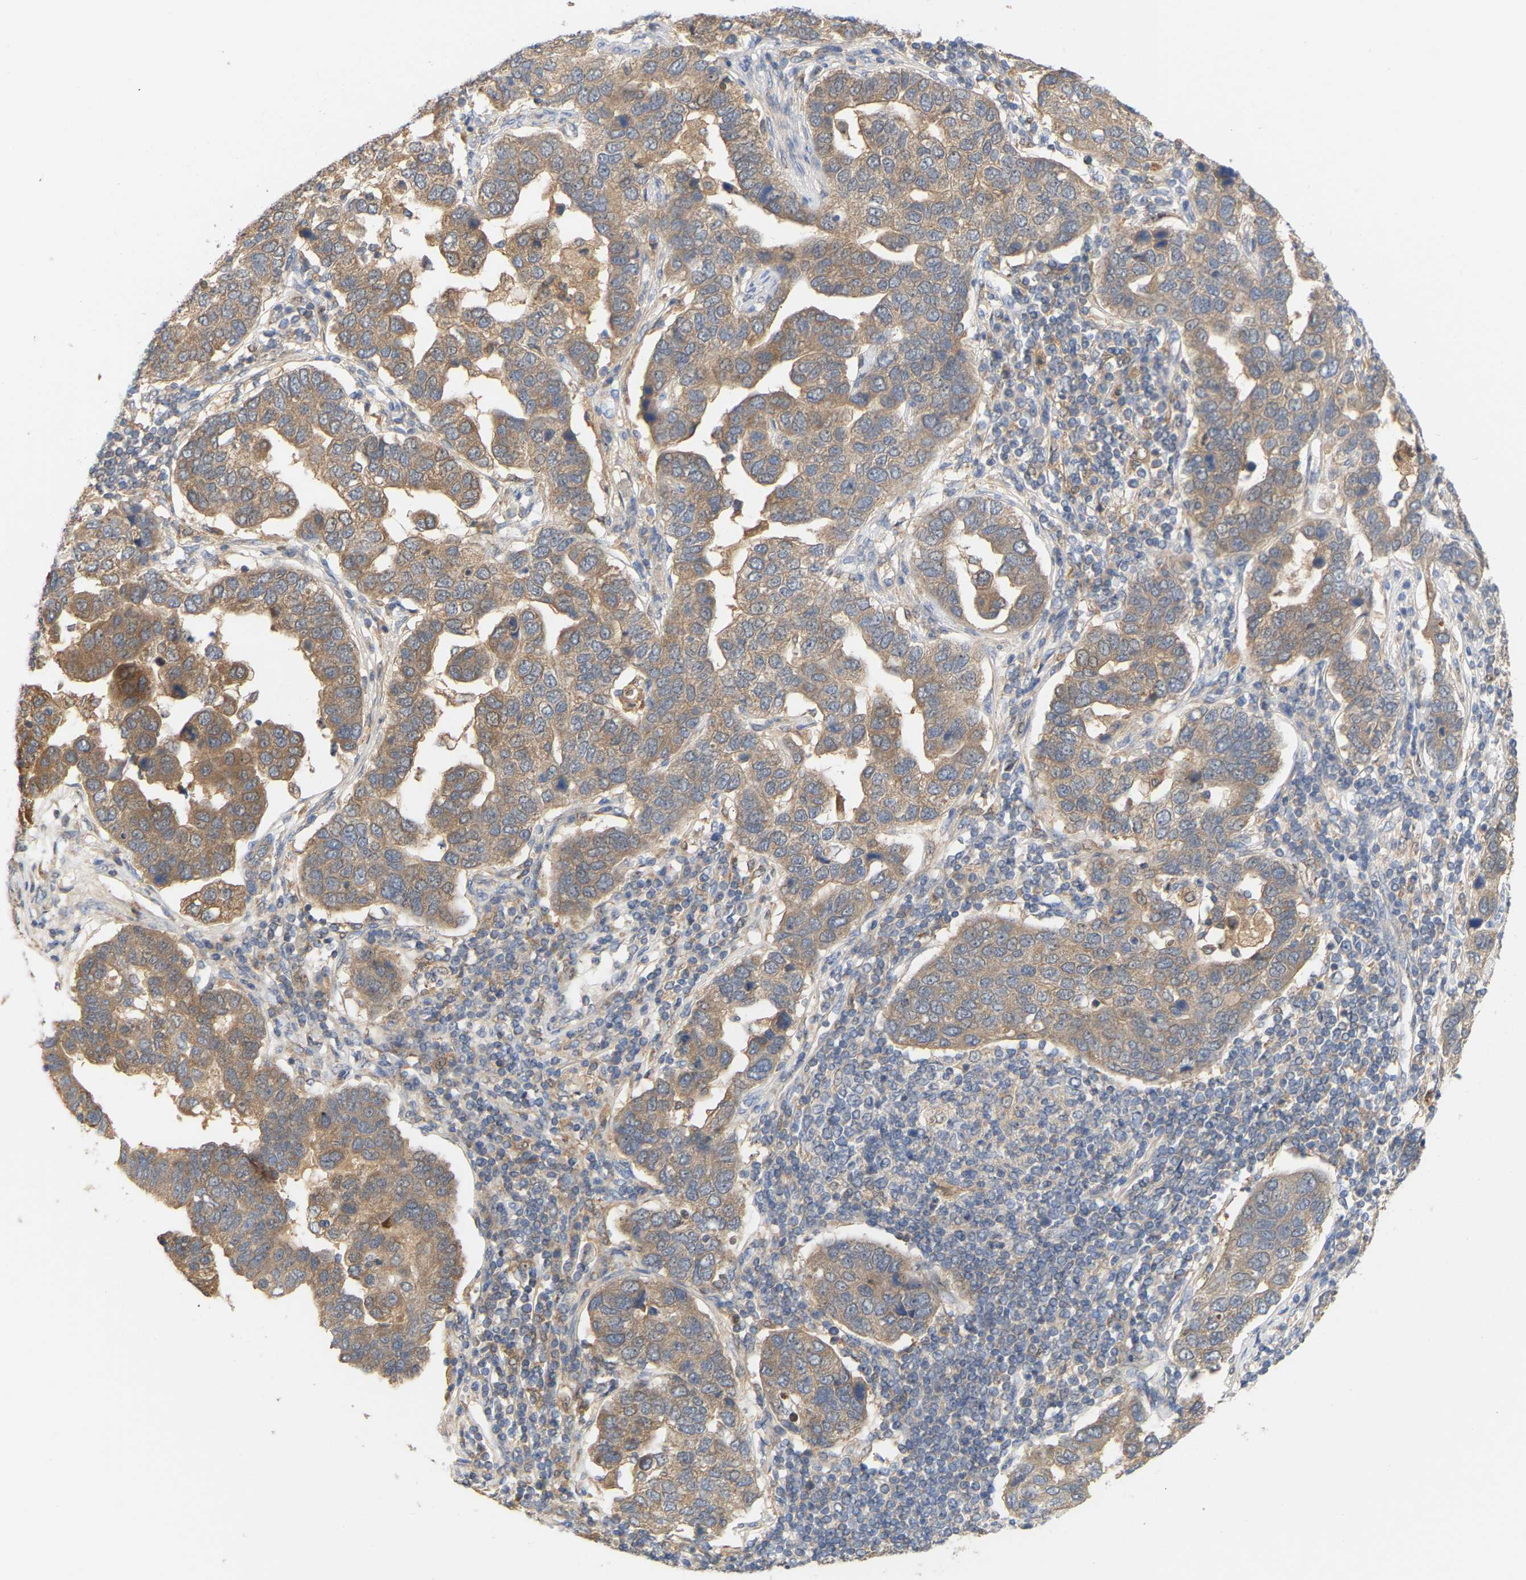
{"staining": {"intensity": "moderate", "quantity": ">75%", "location": "cytoplasmic/membranous"}, "tissue": "pancreatic cancer", "cell_type": "Tumor cells", "image_type": "cancer", "snomed": [{"axis": "morphology", "description": "Adenocarcinoma, NOS"}, {"axis": "topography", "description": "Pancreas"}], "caption": "Immunohistochemical staining of human pancreatic adenocarcinoma exhibits moderate cytoplasmic/membranous protein expression in approximately >75% of tumor cells.", "gene": "TPMT", "patient": {"sex": "female", "age": 61}}